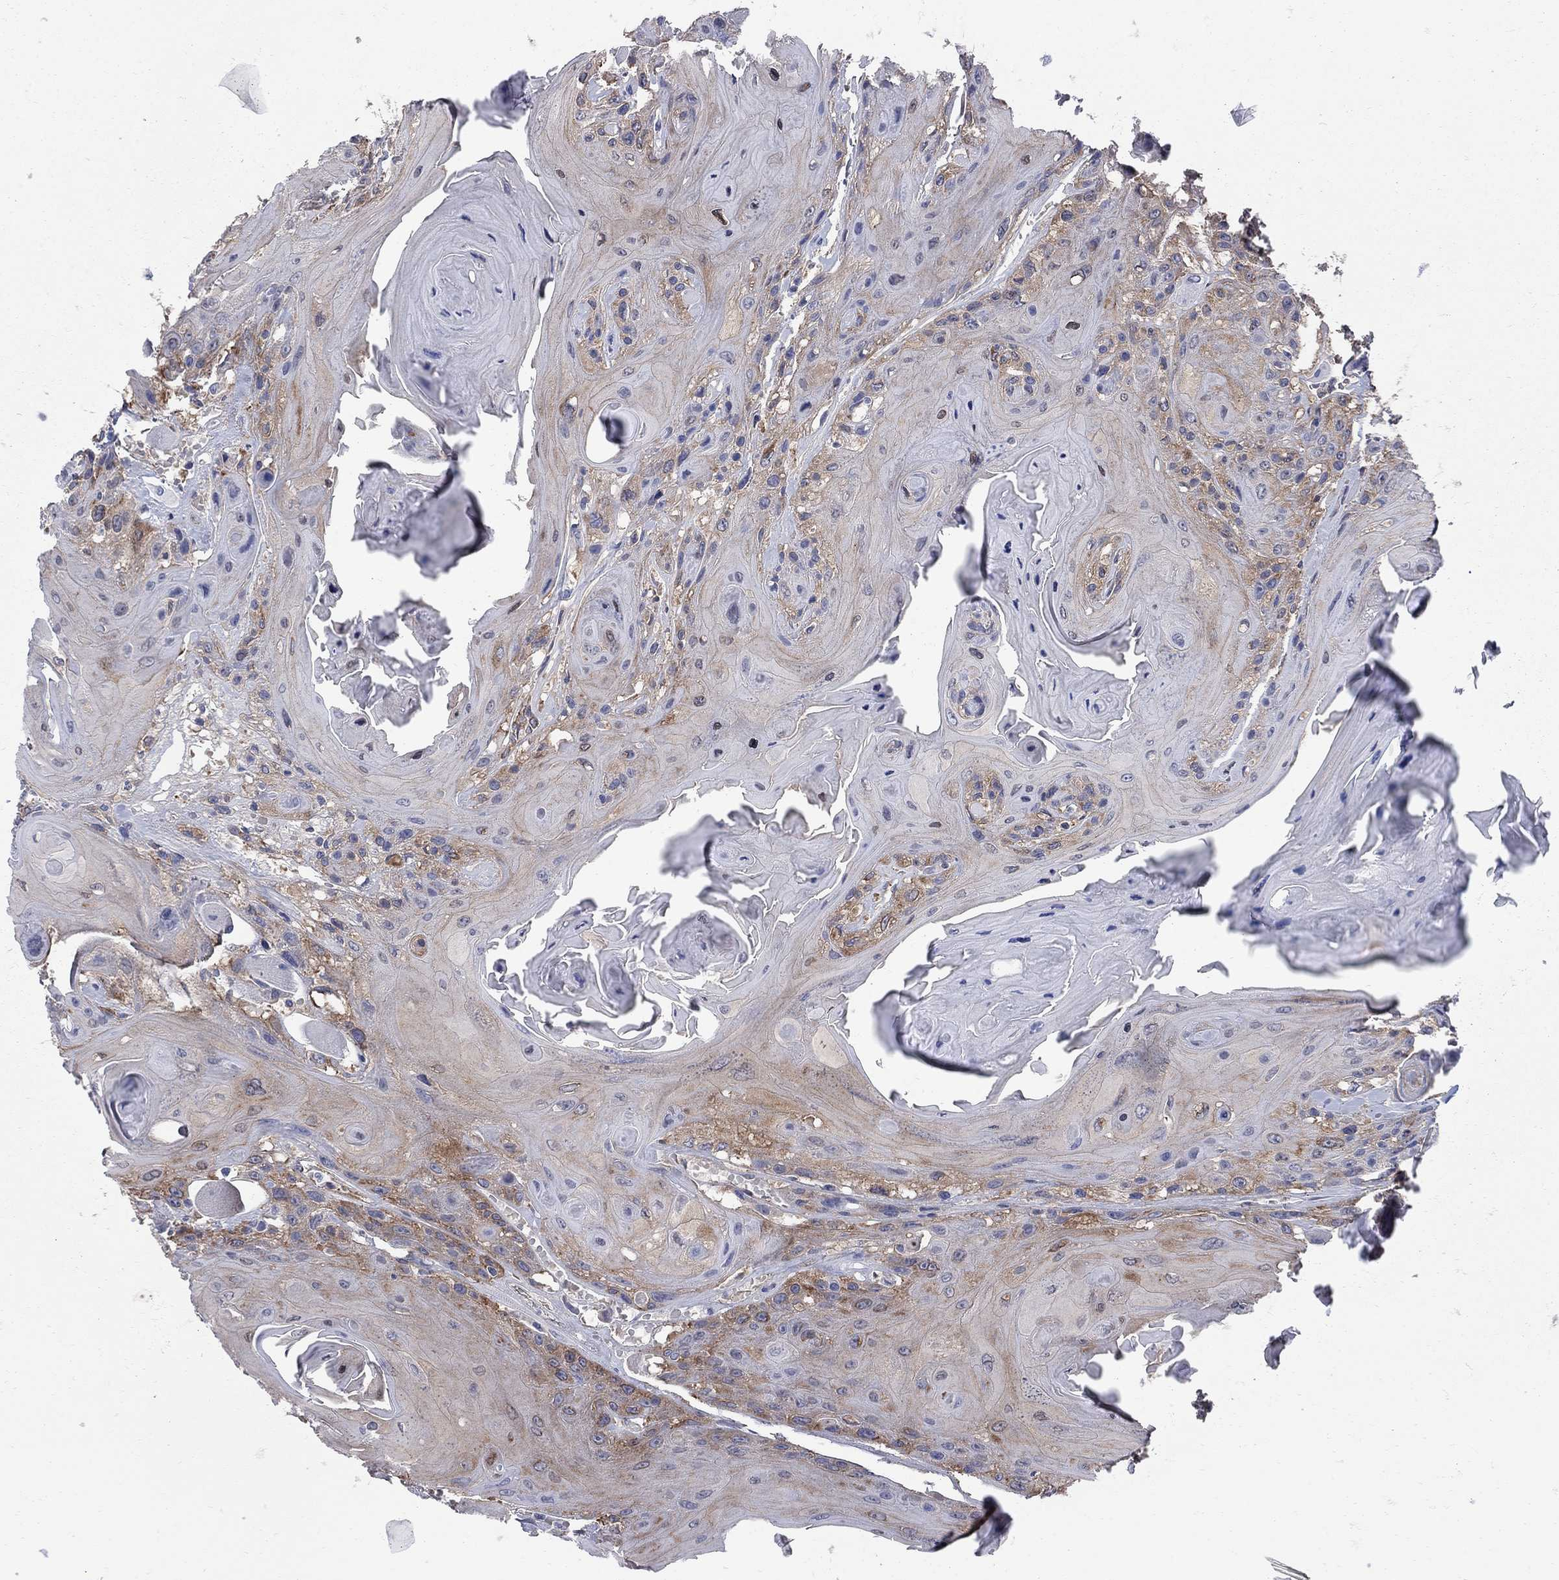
{"staining": {"intensity": "moderate", "quantity": "<25%", "location": "cytoplasmic/membranous"}, "tissue": "head and neck cancer", "cell_type": "Tumor cells", "image_type": "cancer", "snomed": [{"axis": "morphology", "description": "Squamous cell carcinoma, NOS"}, {"axis": "topography", "description": "Head-Neck"}], "caption": "Immunohistochemistry (DAB) staining of human head and neck cancer exhibits moderate cytoplasmic/membranous protein staining in about <25% of tumor cells. (DAB IHC, brown staining for protein, blue staining for nuclei).", "gene": "SEPTIN8", "patient": {"sex": "female", "age": 59}}